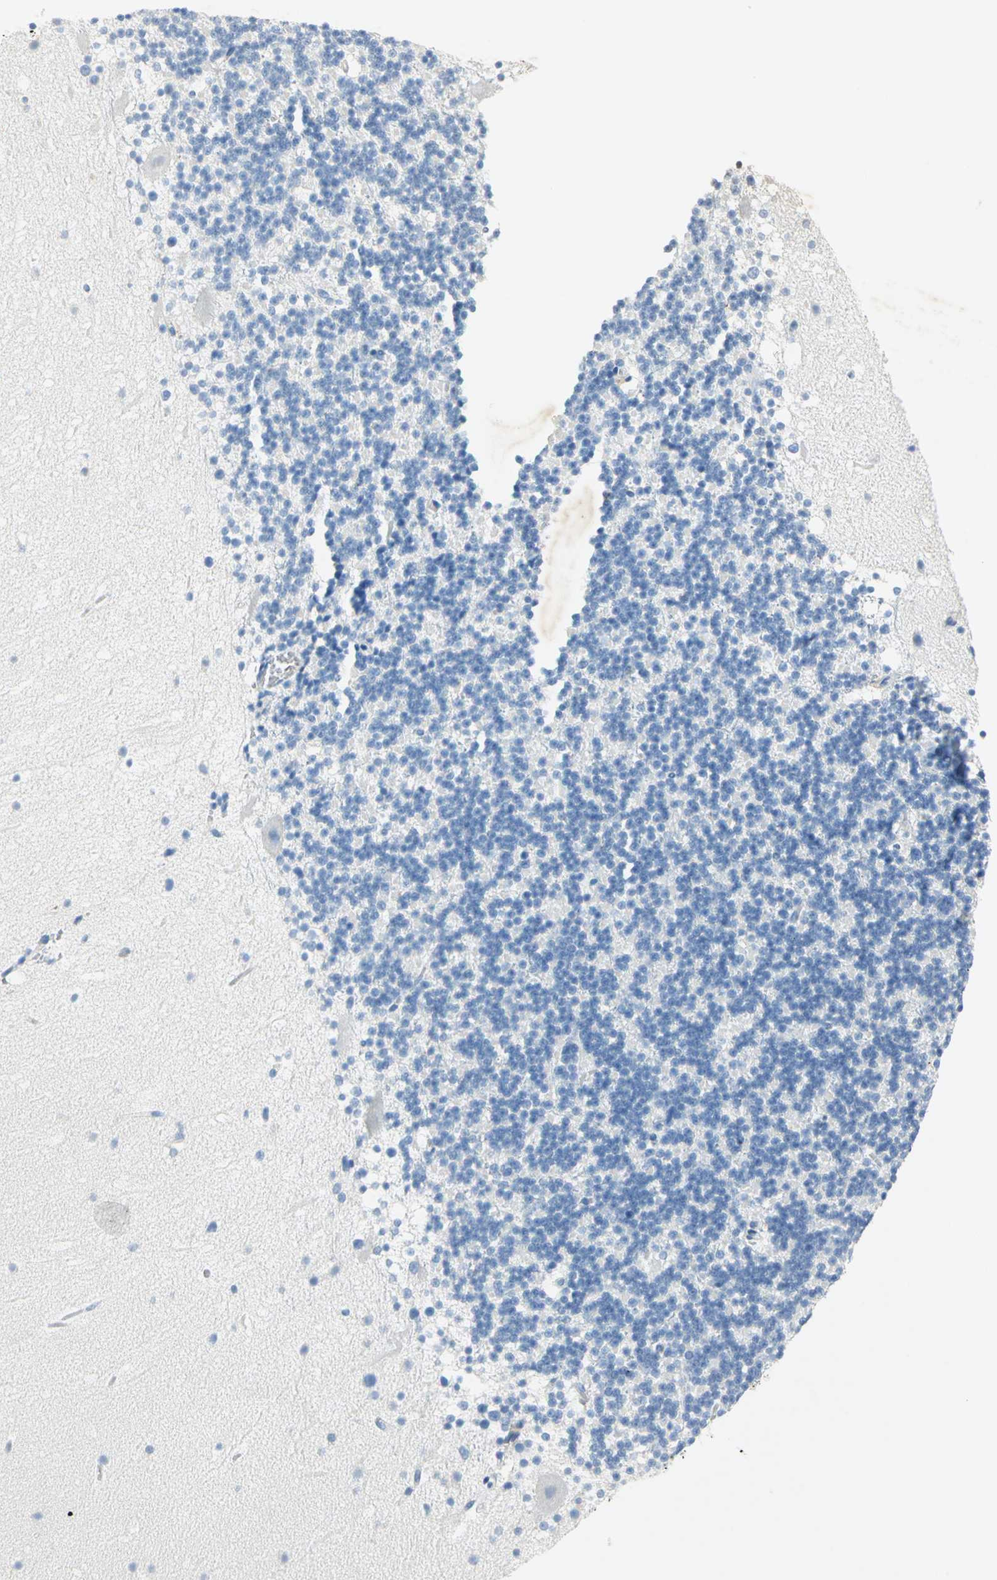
{"staining": {"intensity": "negative", "quantity": "none", "location": "none"}, "tissue": "cerebellum", "cell_type": "Cells in granular layer", "image_type": "normal", "snomed": [{"axis": "morphology", "description": "Normal tissue, NOS"}, {"axis": "topography", "description": "Cerebellum"}], "caption": "The image exhibits no significant positivity in cells in granular layer of cerebellum.", "gene": "ANXA4", "patient": {"sex": "male", "age": 45}}